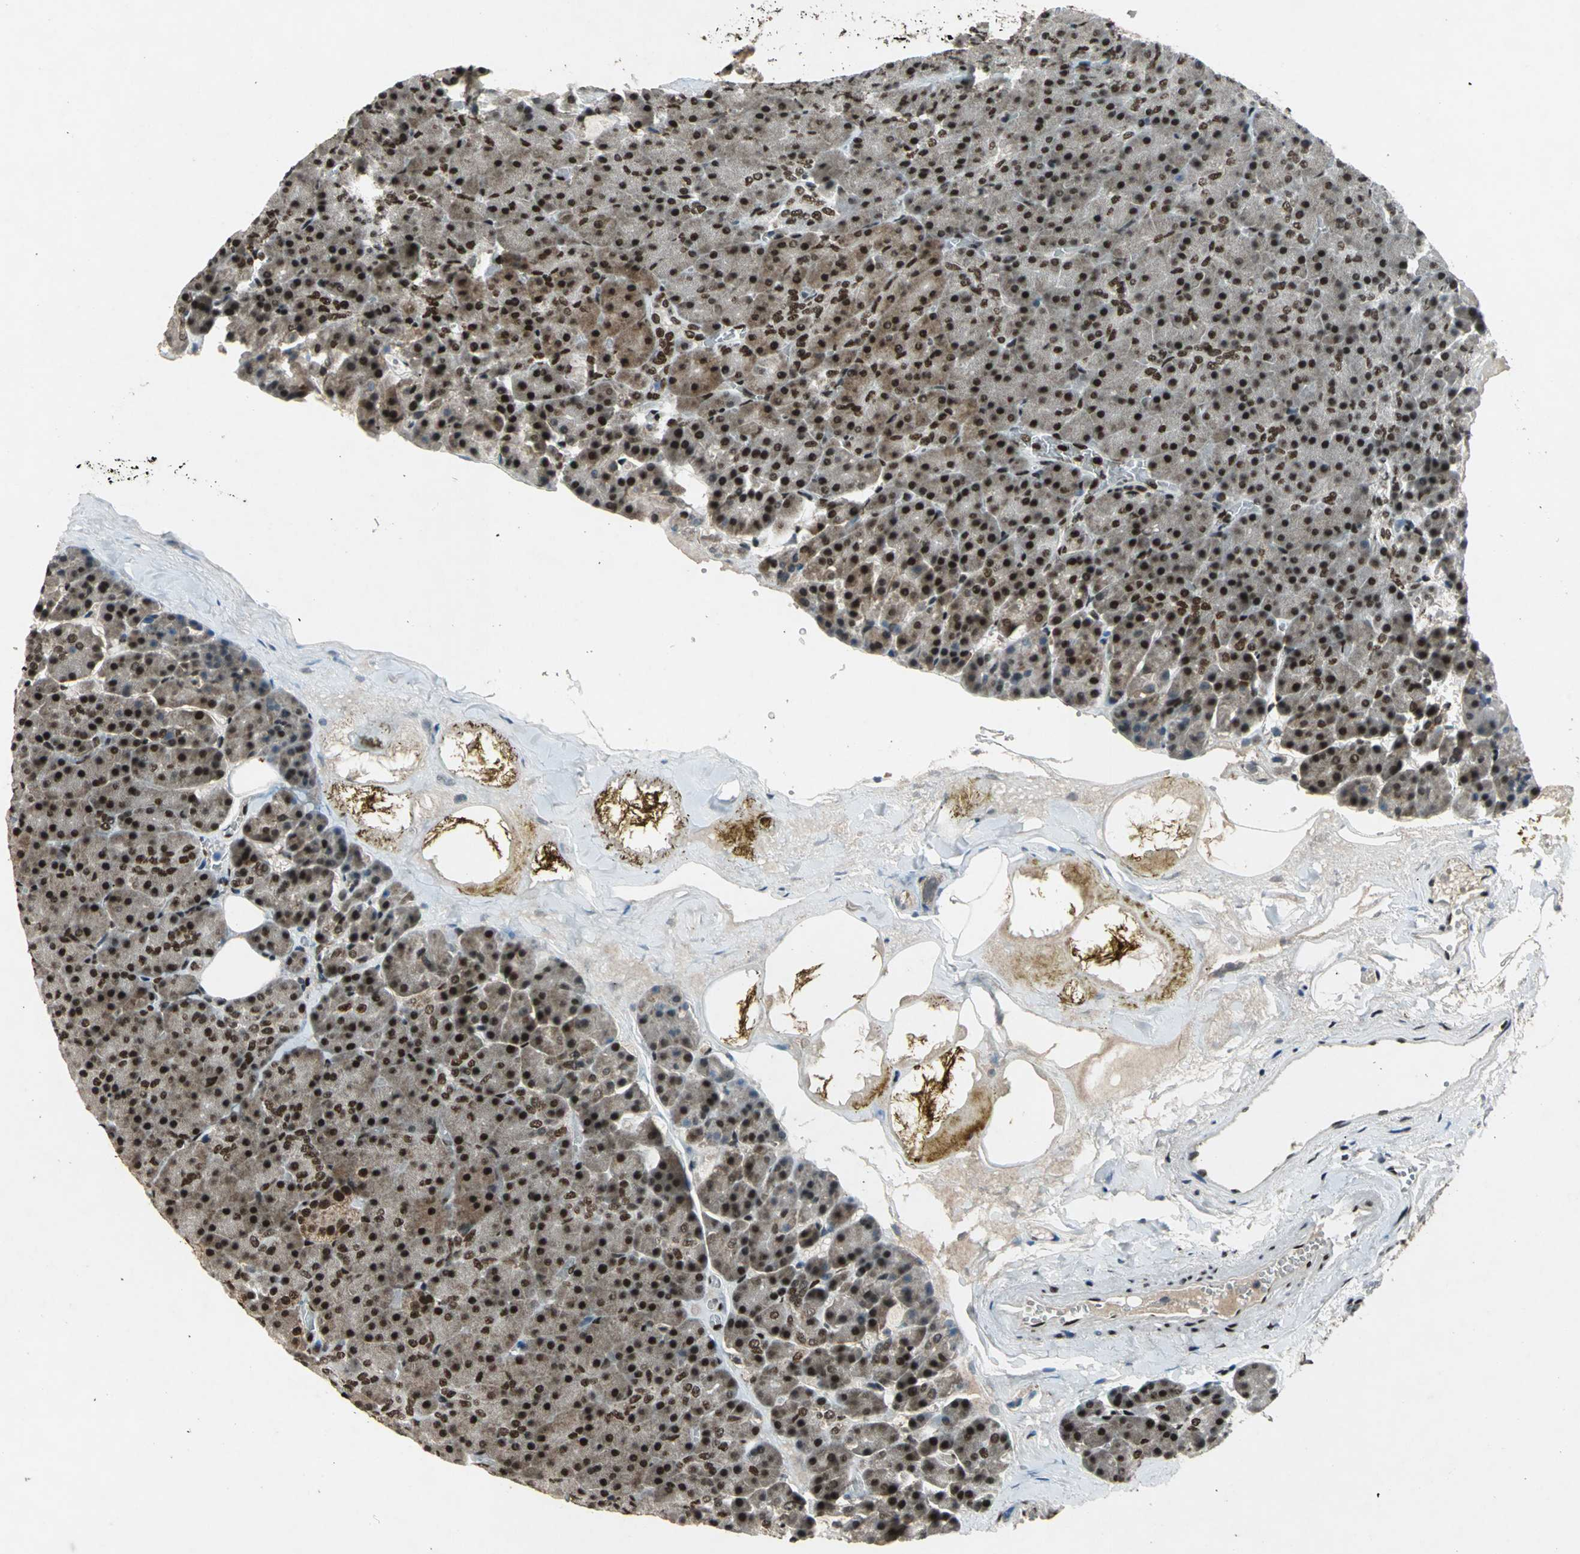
{"staining": {"intensity": "strong", "quantity": ">75%", "location": "cytoplasmic/membranous,nuclear"}, "tissue": "pancreas", "cell_type": "Exocrine glandular cells", "image_type": "normal", "snomed": [{"axis": "morphology", "description": "Normal tissue, NOS"}, {"axis": "topography", "description": "Pancreas"}], "caption": "Immunohistochemistry (IHC) micrograph of normal human pancreas stained for a protein (brown), which demonstrates high levels of strong cytoplasmic/membranous,nuclear staining in approximately >75% of exocrine glandular cells.", "gene": "MTA2", "patient": {"sex": "female", "age": 35}}